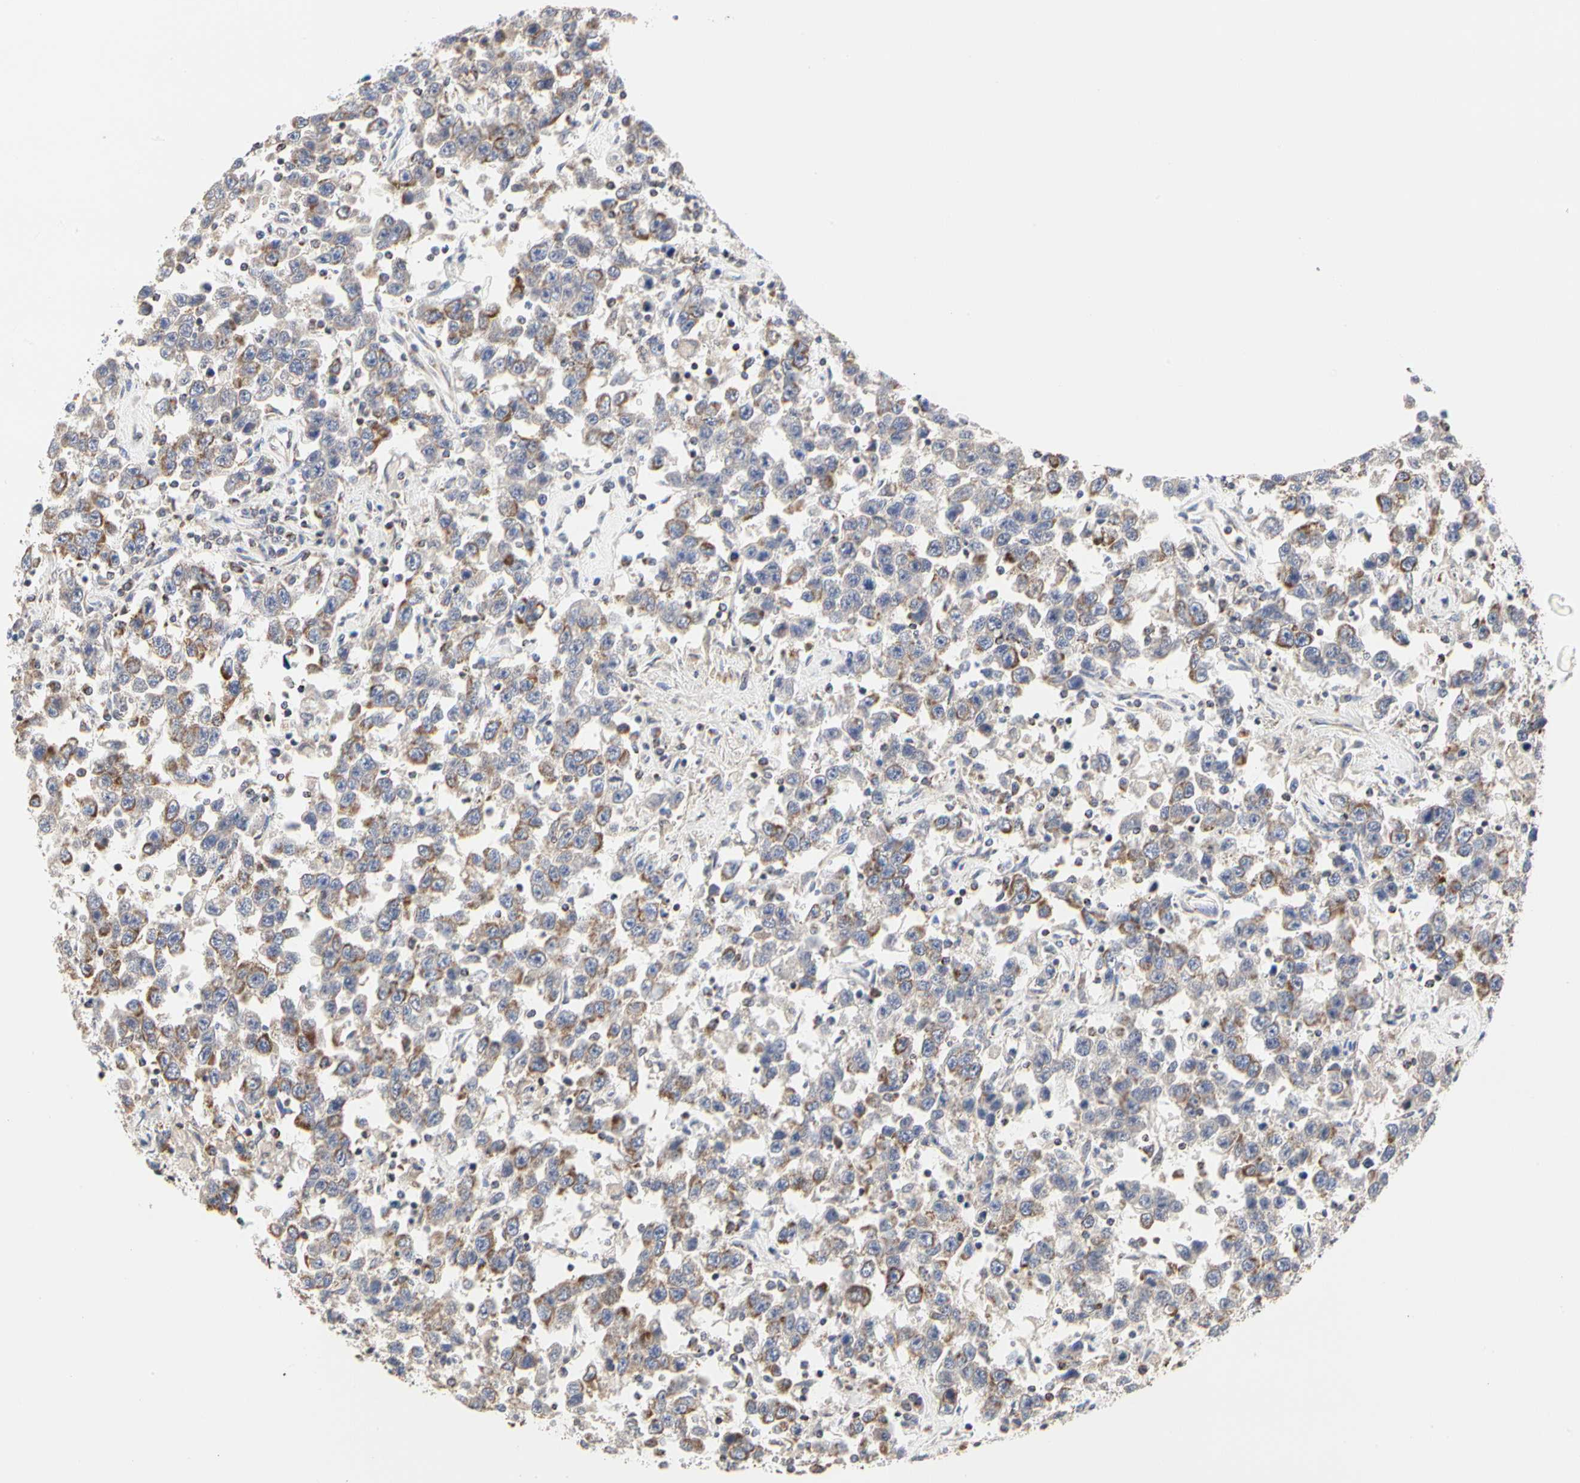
{"staining": {"intensity": "moderate", "quantity": "25%-75%", "location": "cytoplasmic/membranous"}, "tissue": "testis cancer", "cell_type": "Tumor cells", "image_type": "cancer", "snomed": [{"axis": "morphology", "description": "Seminoma, NOS"}, {"axis": "topography", "description": "Testis"}], "caption": "Brown immunohistochemical staining in seminoma (testis) reveals moderate cytoplasmic/membranous positivity in approximately 25%-75% of tumor cells.", "gene": "TSKU", "patient": {"sex": "male", "age": 41}}